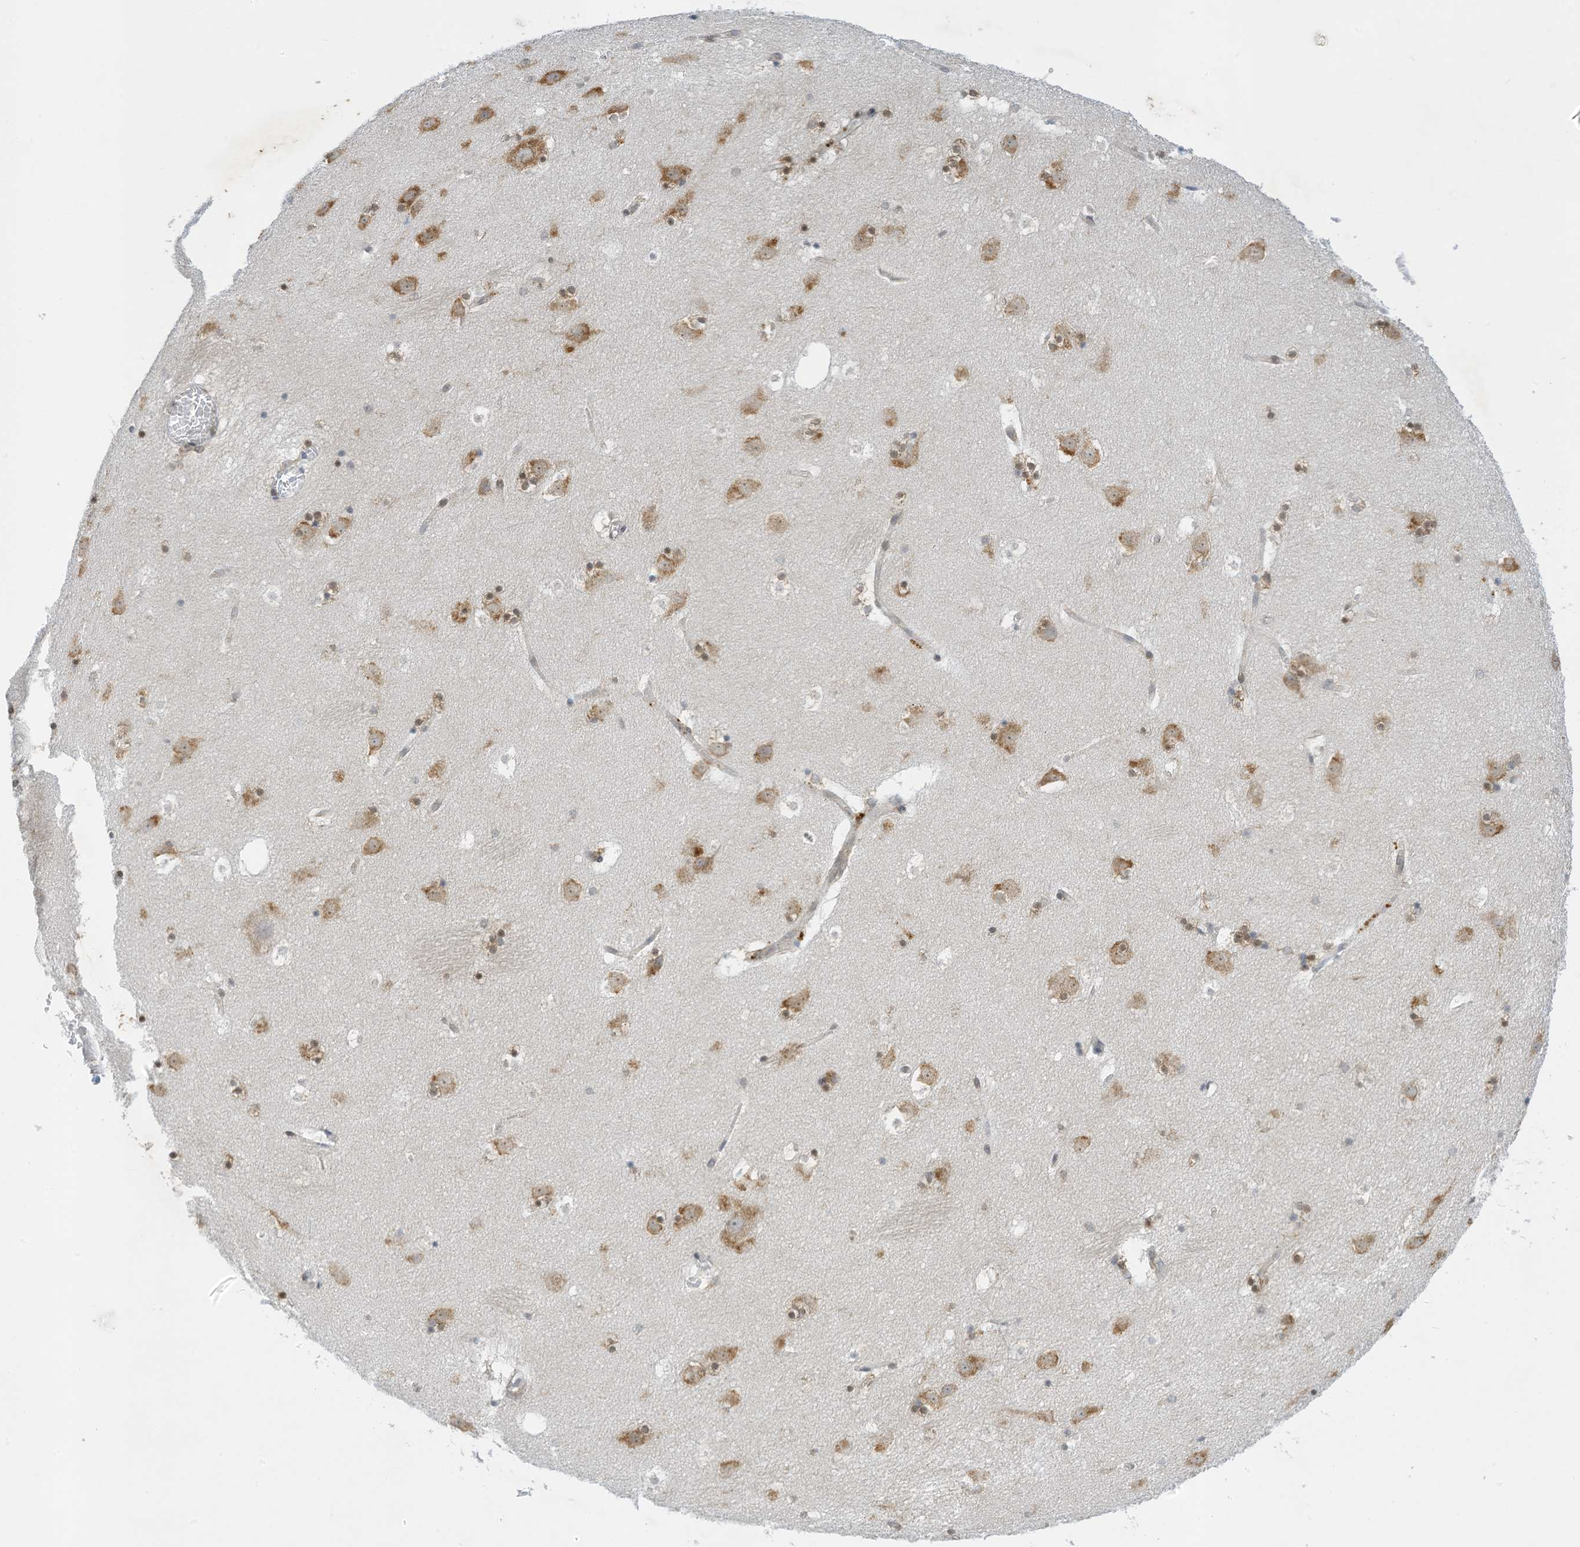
{"staining": {"intensity": "moderate", "quantity": "<25%", "location": "cytoplasmic/membranous"}, "tissue": "caudate", "cell_type": "Glial cells", "image_type": "normal", "snomed": [{"axis": "morphology", "description": "Normal tissue, NOS"}, {"axis": "topography", "description": "Lateral ventricle wall"}], "caption": "Approximately <25% of glial cells in benign caudate demonstrate moderate cytoplasmic/membranous protein expression as visualized by brown immunohistochemical staining.", "gene": "EDF1", "patient": {"sex": "male", "age": 45}}